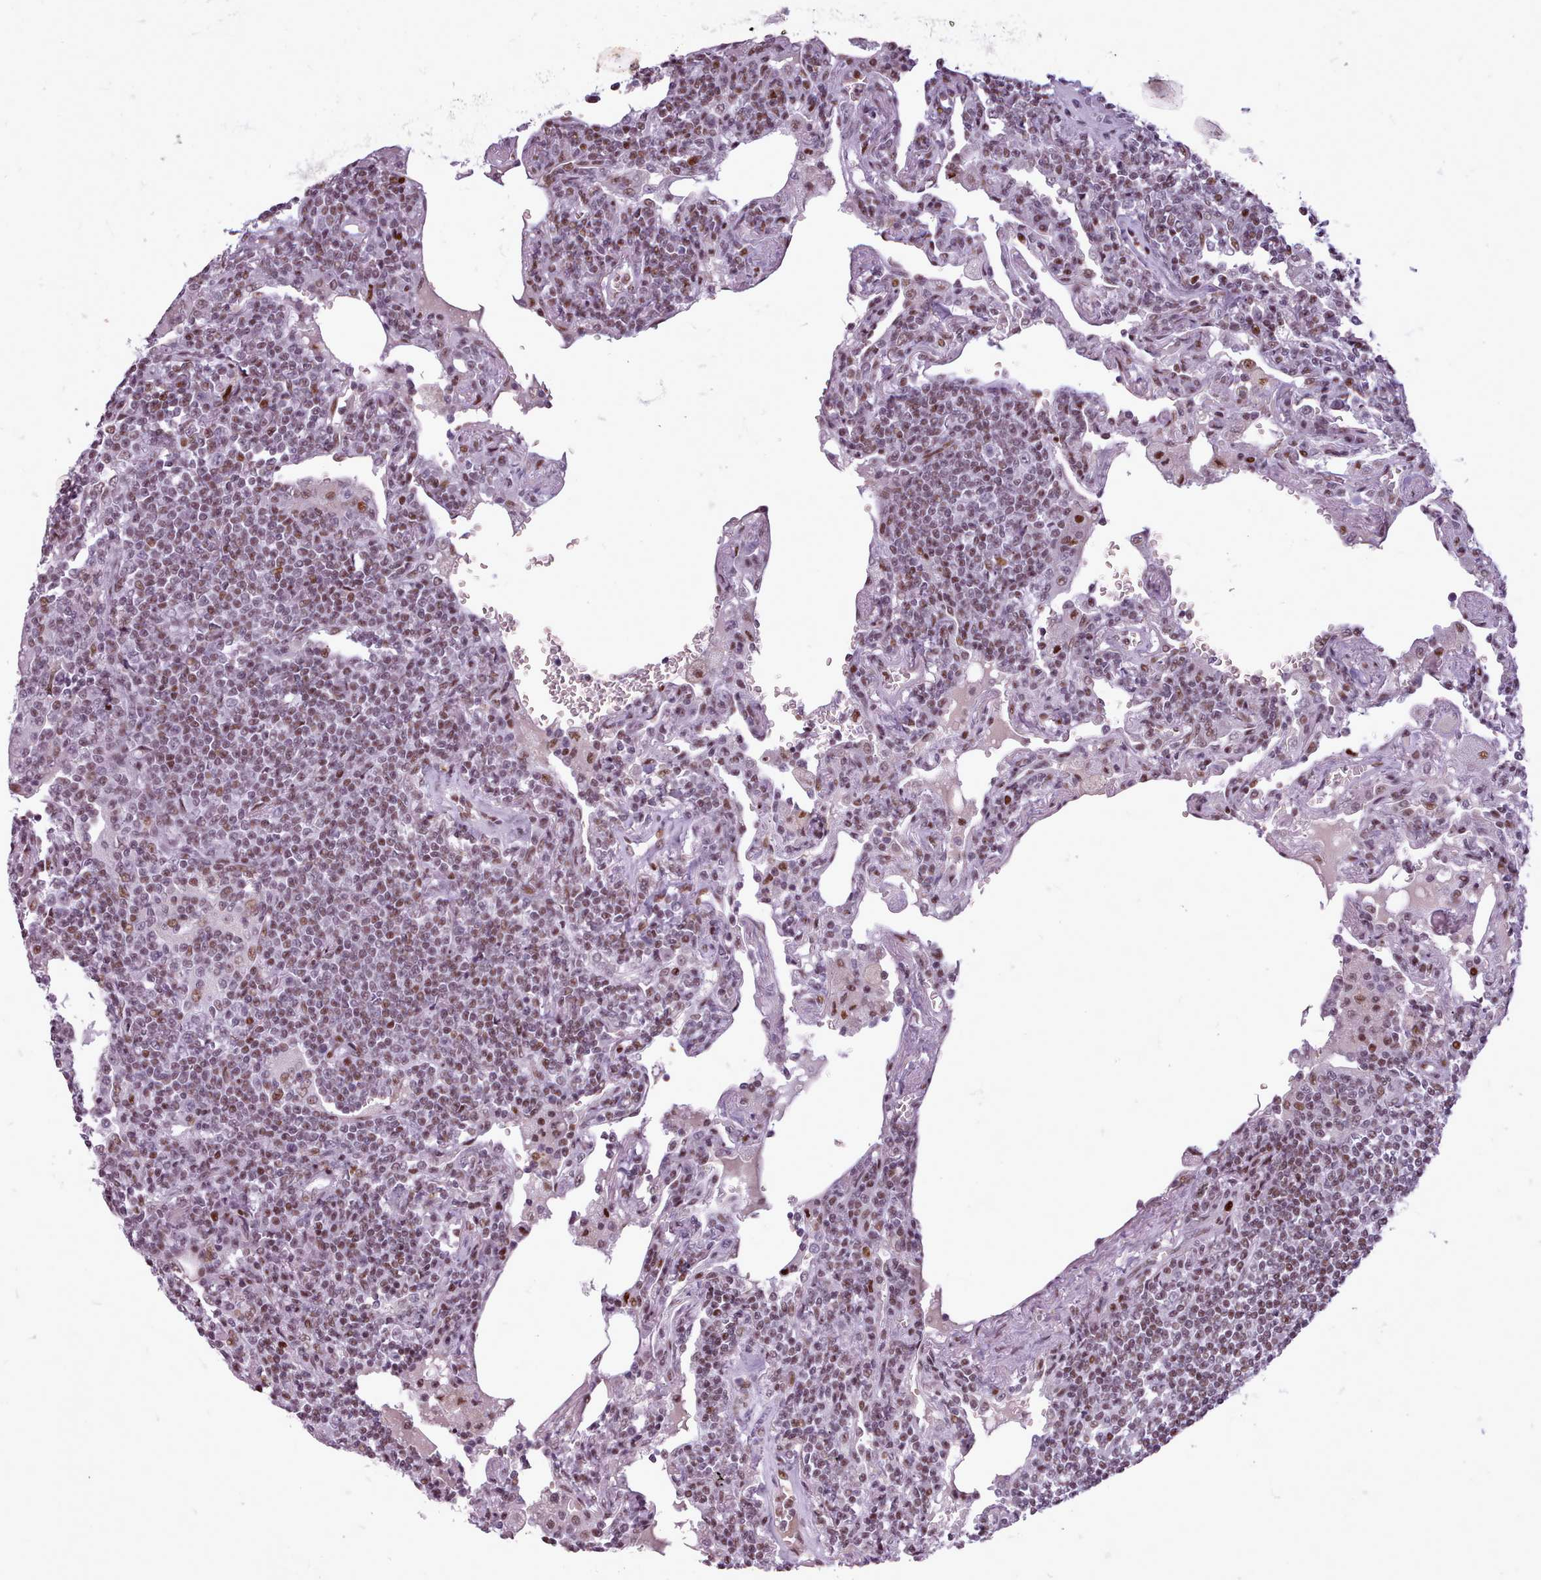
{"staining": {"intensity": "moderate", "quantity": ">75%", "location": "nuclear"}, "tissue": "lymphoma", "cell_type": "Tumor cells", "image_type": "cancer", "snomed": [{"axis": "morphology", "description": "Malignant lymphoma, non-Hodgkin's type, Low grade"}, {"axis": "topography", "description": "Lung"}], "caption": "Lymphoma stained with a brown dye shows moderate nuclear positive positivity in about >75% of tumor cells.", "gene": "SRSF4", "patient": {"sex": "female", "age": 71}}